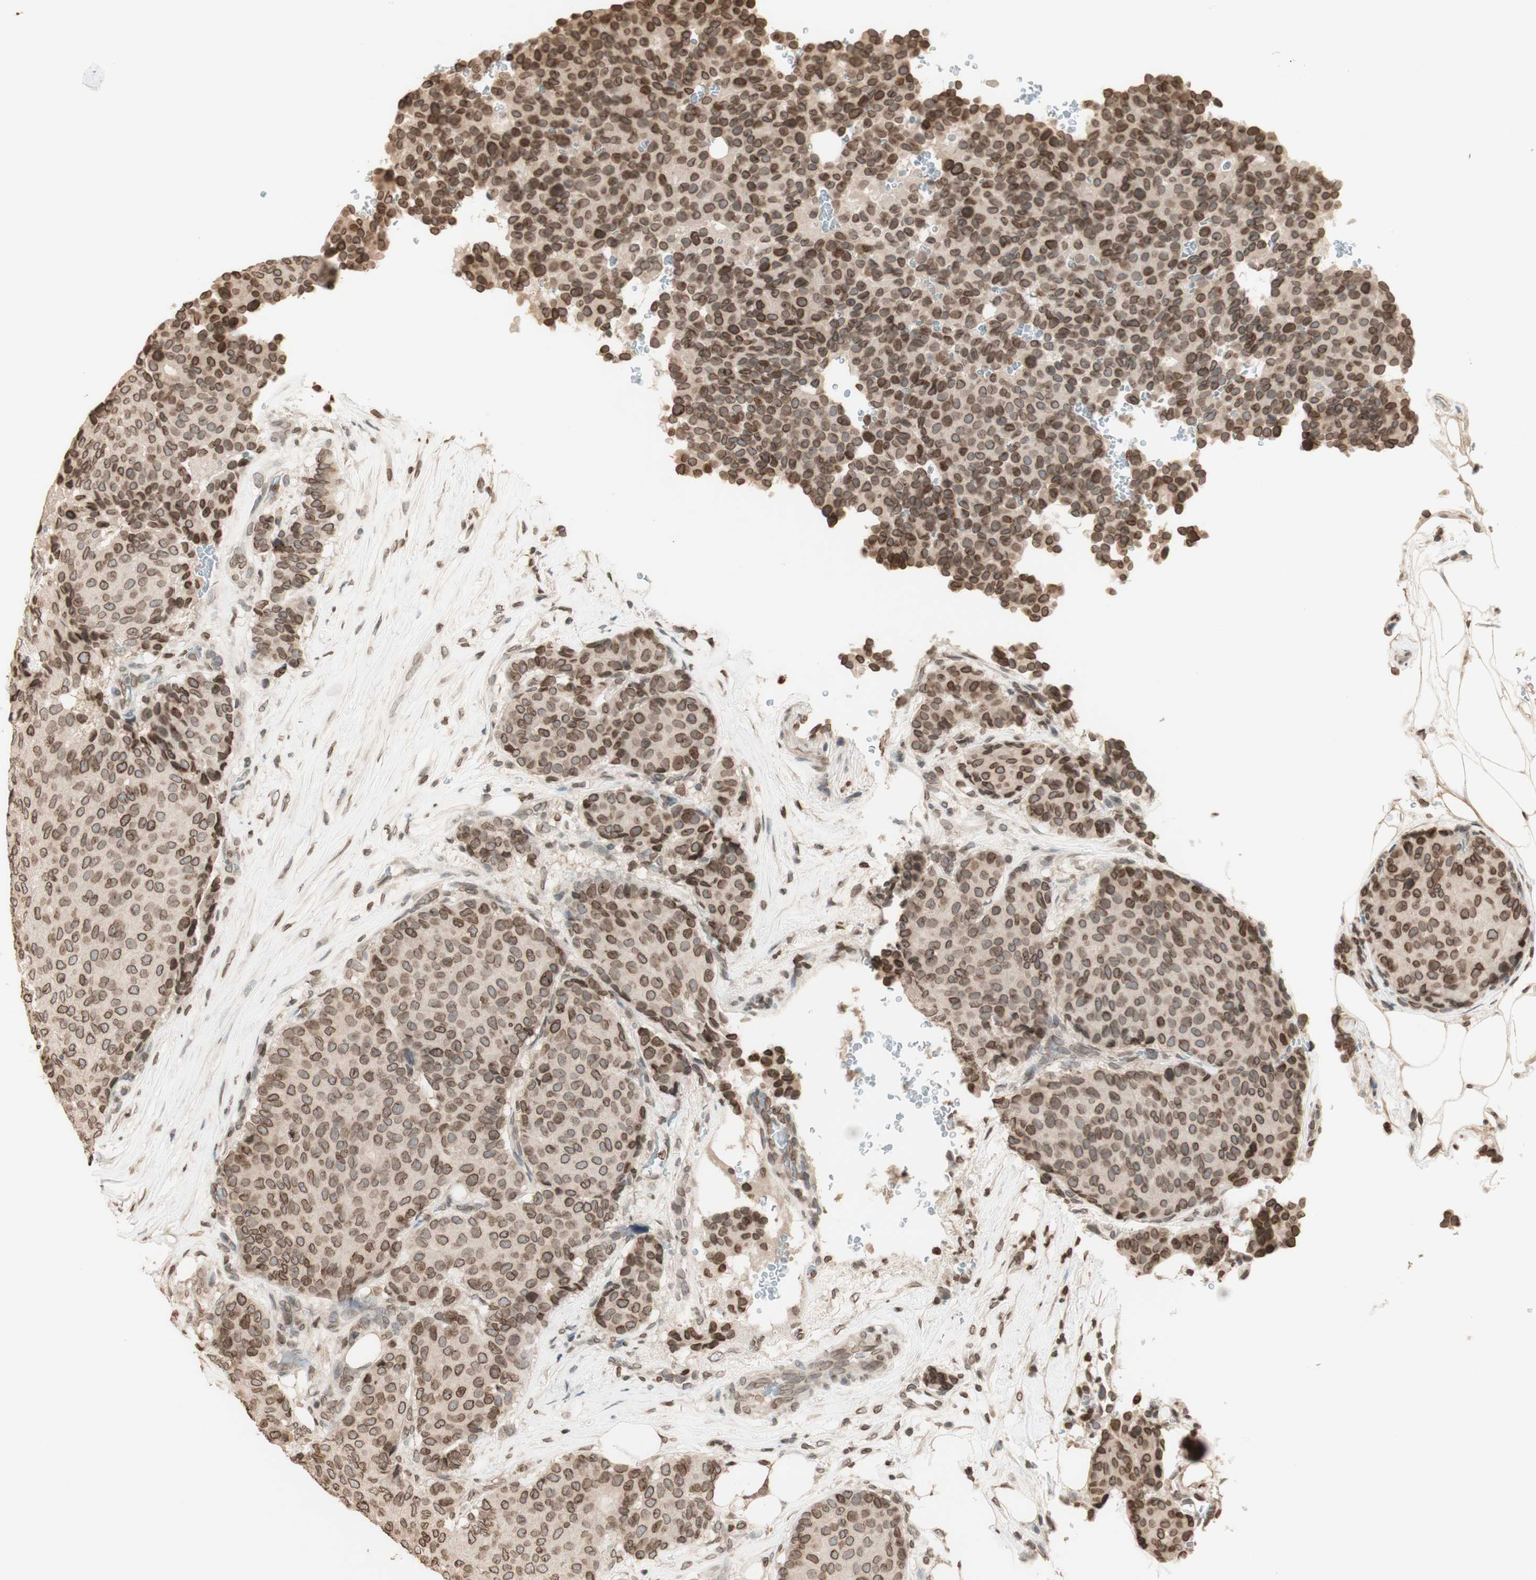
{"staining": {"intensity": "moderate", "quantity": "25%-75%", "location": "cytoplasmic/membranous,nuclear"}, "tissue": "breast cancer", "cell_type": "Tumor cells", "image_type": "cancer", "snomed": [{"axis": "morphology", "description": "Duct carcinoma"}, {"axis": "topography", "description": "Breast"}], "caption": "High-magnification brightfield microscopy of intraductal carcinoma (breast) stained with DAB (brown) and counterstained with hematoxylin (blue). tumor cells exhibit moderate cytoplasmic/membranous and nuclear staining is identified in approximately25%-75% of cells.", "gene": "TMPO", "patient": {"sex": "female", "age": 75}}